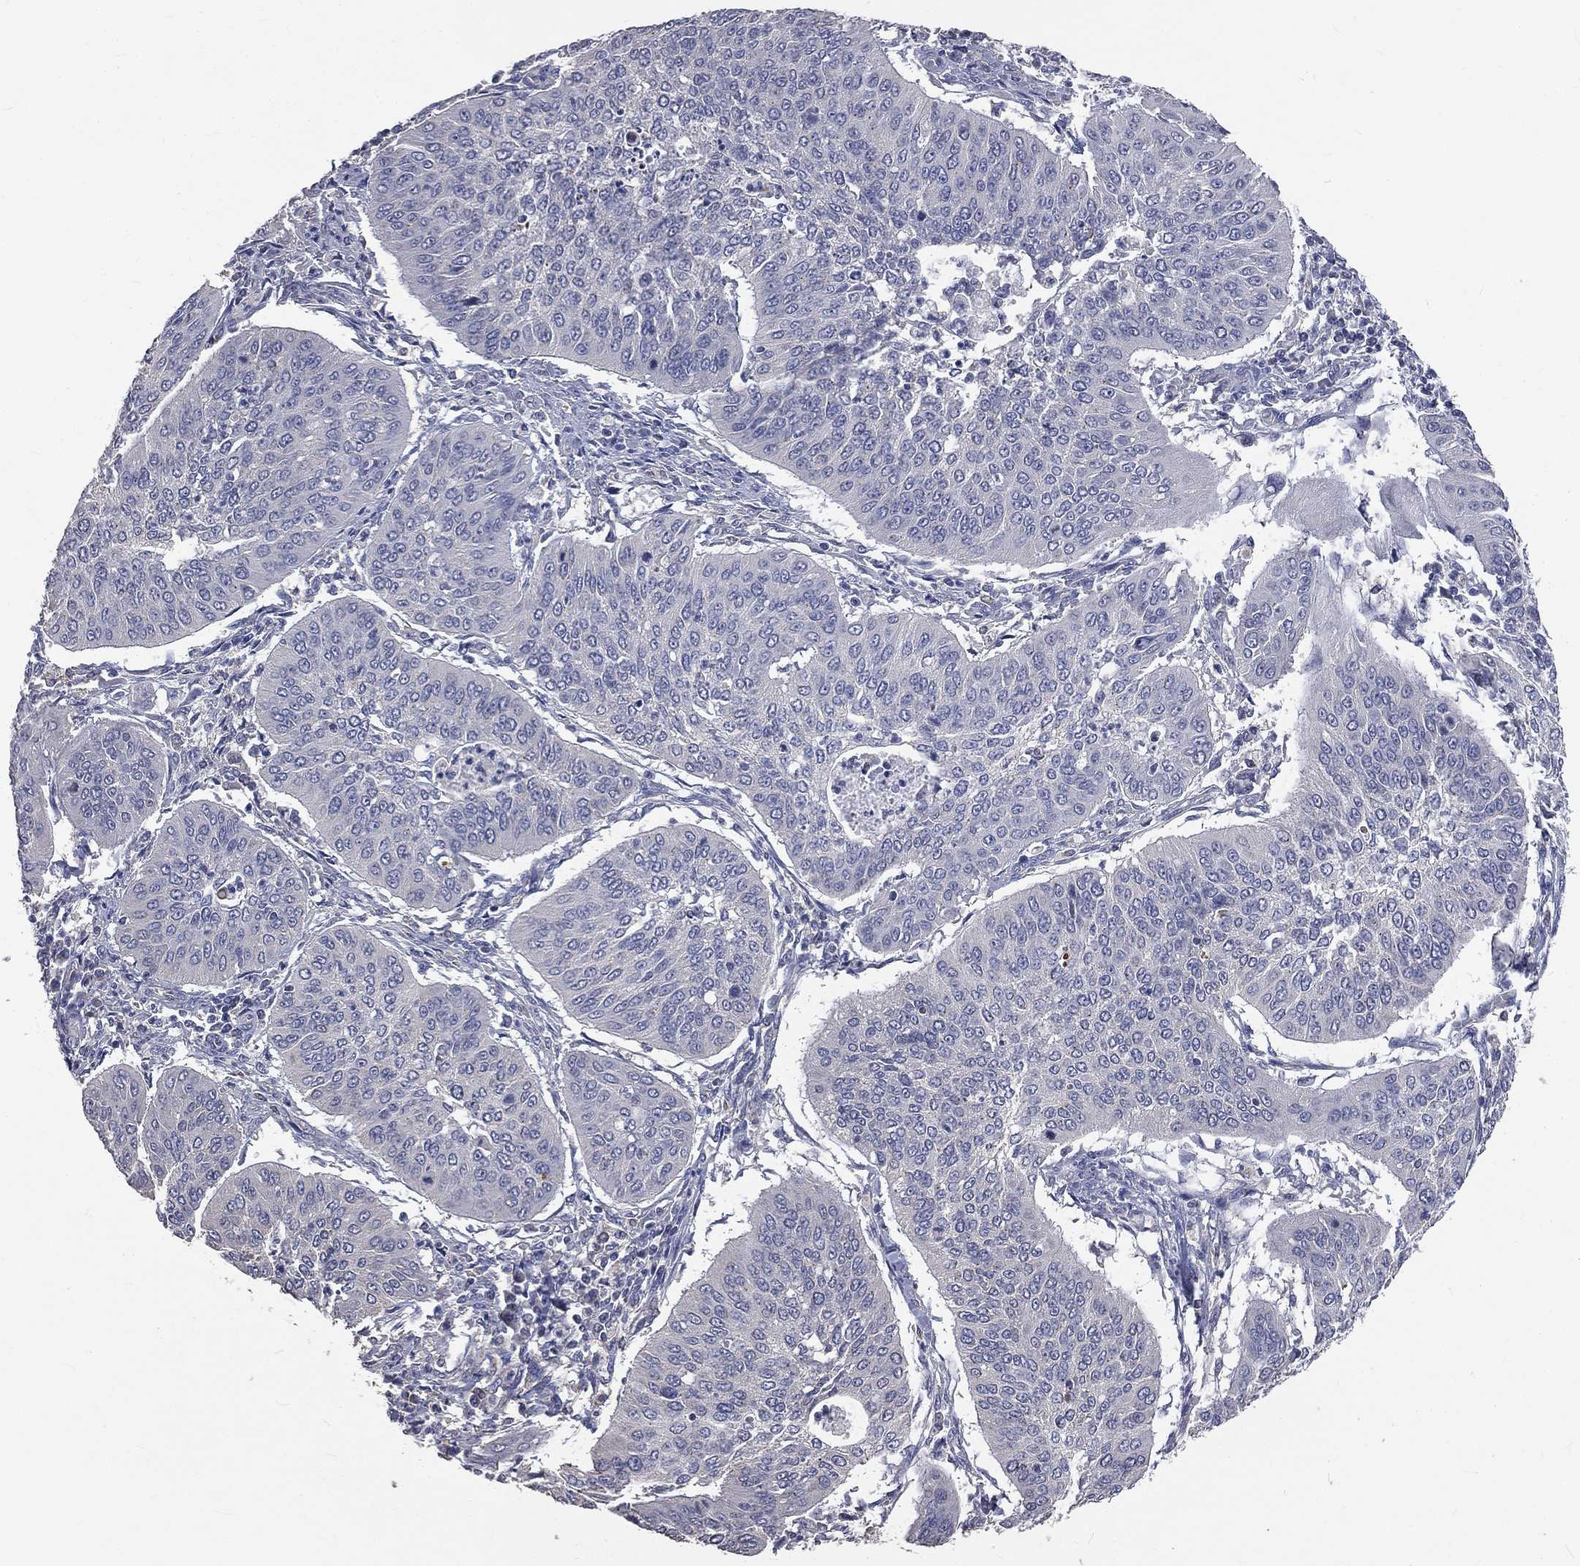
{"staining": {"intensity": "negative", "quantity": "none", "location": "none"}, "tissue": "cervical cancer", "cell_type": "Tumor cells", "image_type": "cancer", "snomed": [{"axis": "morphology", "description": "Normal tissue, NOS"}, {"axis": "morphology", "description": "Squamous cell carcinoma, NOS"}, {"axis": "topography", "description": "Cervix"}], "caption": "The IHC micrograph has no significant expression in tumor cells of cervical cancer (squamous cell carcinoma) tissue.", "gene": "CROCC", "patient": {"sex": "female", "age": 39}}